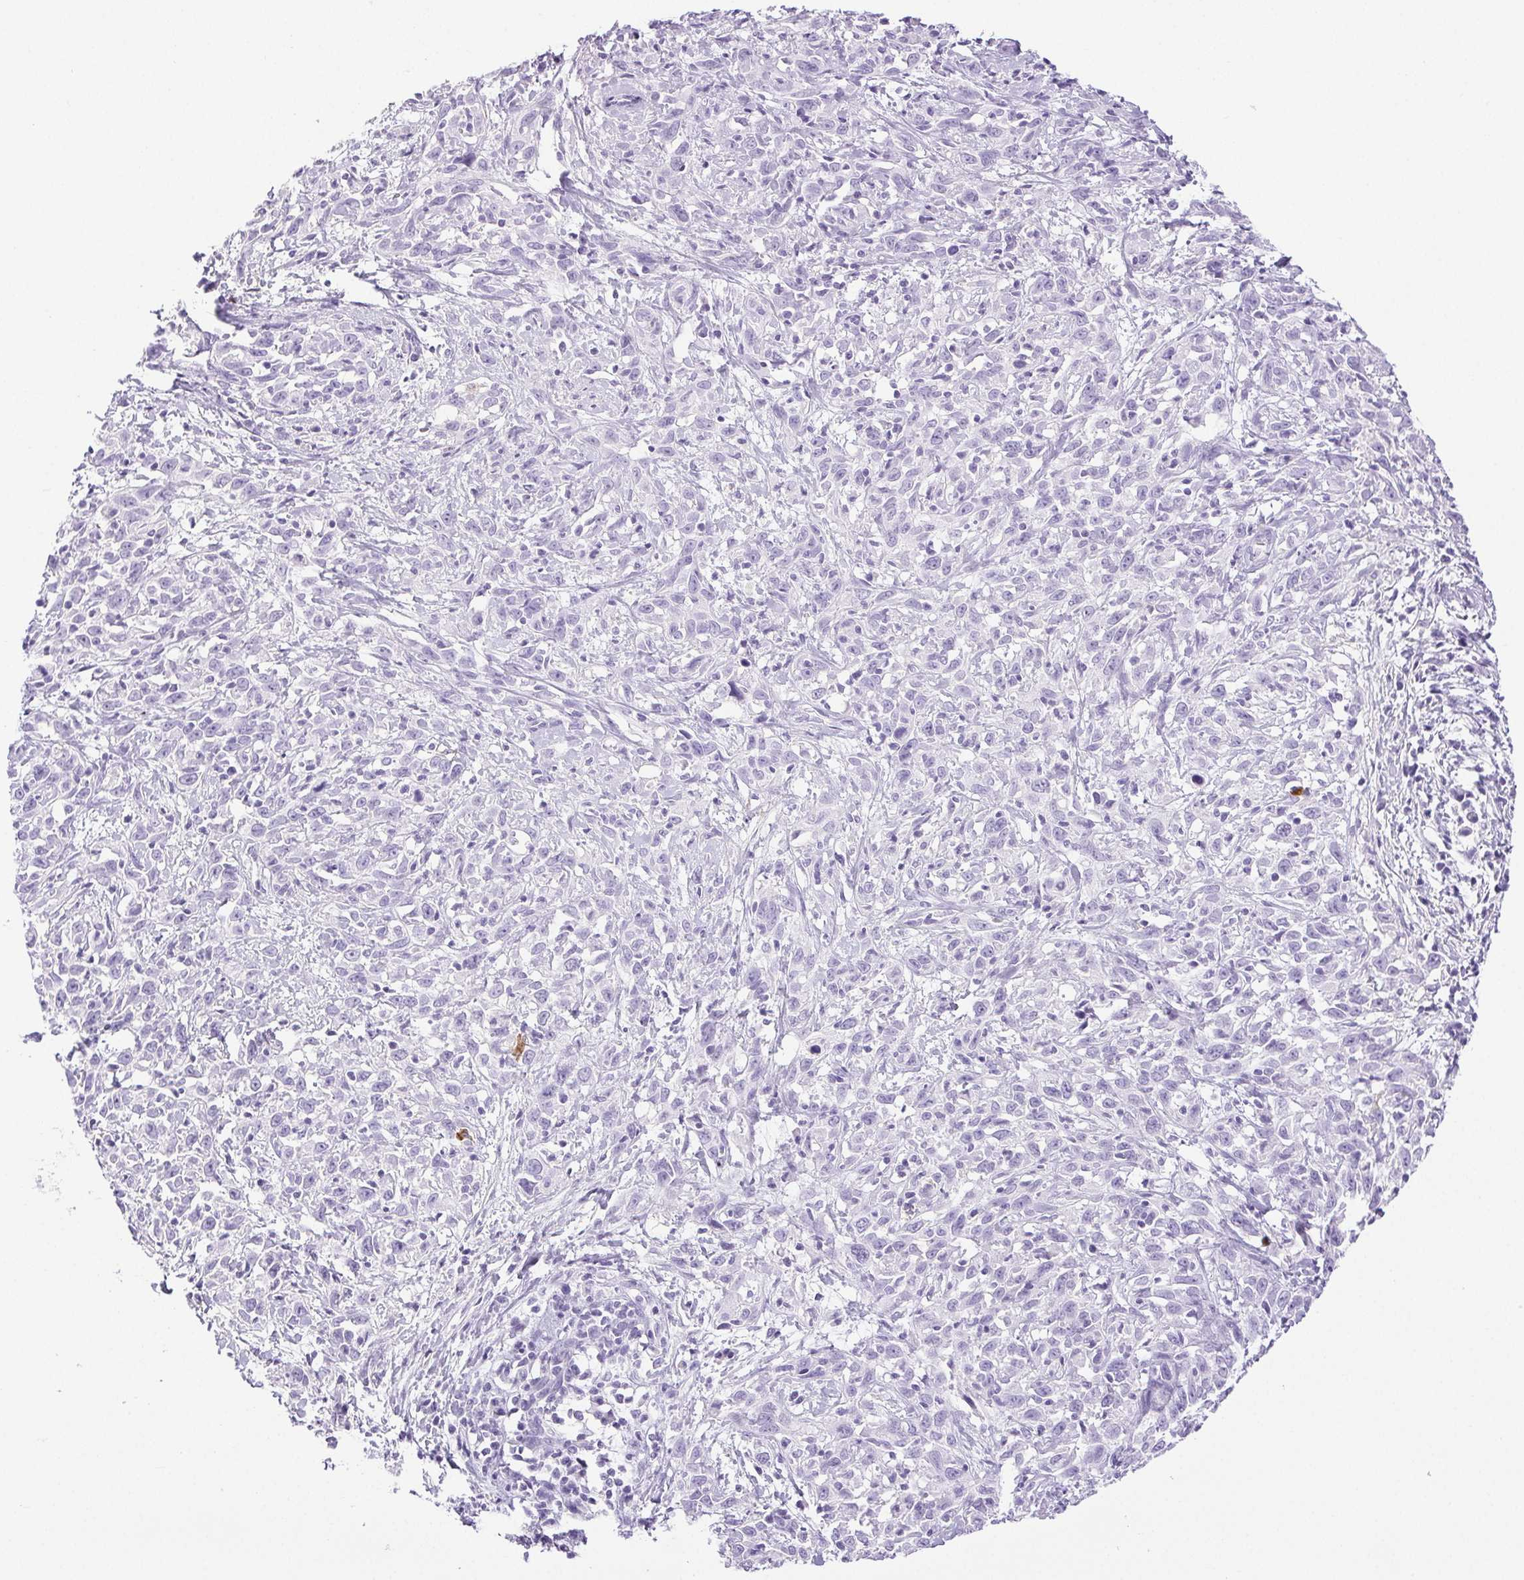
{"staining": {"intensity": "negative", "quantity": "none", "location": "none"}, "tissue": "cervical cancer", "cell_type": "Tumor cells", "image_type": "cancer", "snomed": [{"axis": "morphology", "description": "Adenocarcinoma, NOS"}, {"axis": "topography", "description": "Cervix"}], "caption": "Protein analysis of cervical cancer demonstrates no significant staining in tumor cells. Brightfield microscopy of IHC stained with DAB (brown) and hematoxylin (blue), captured at high magnification.", "gene": "HLA-G", "patient": {"sex": "female", "age": 40}}